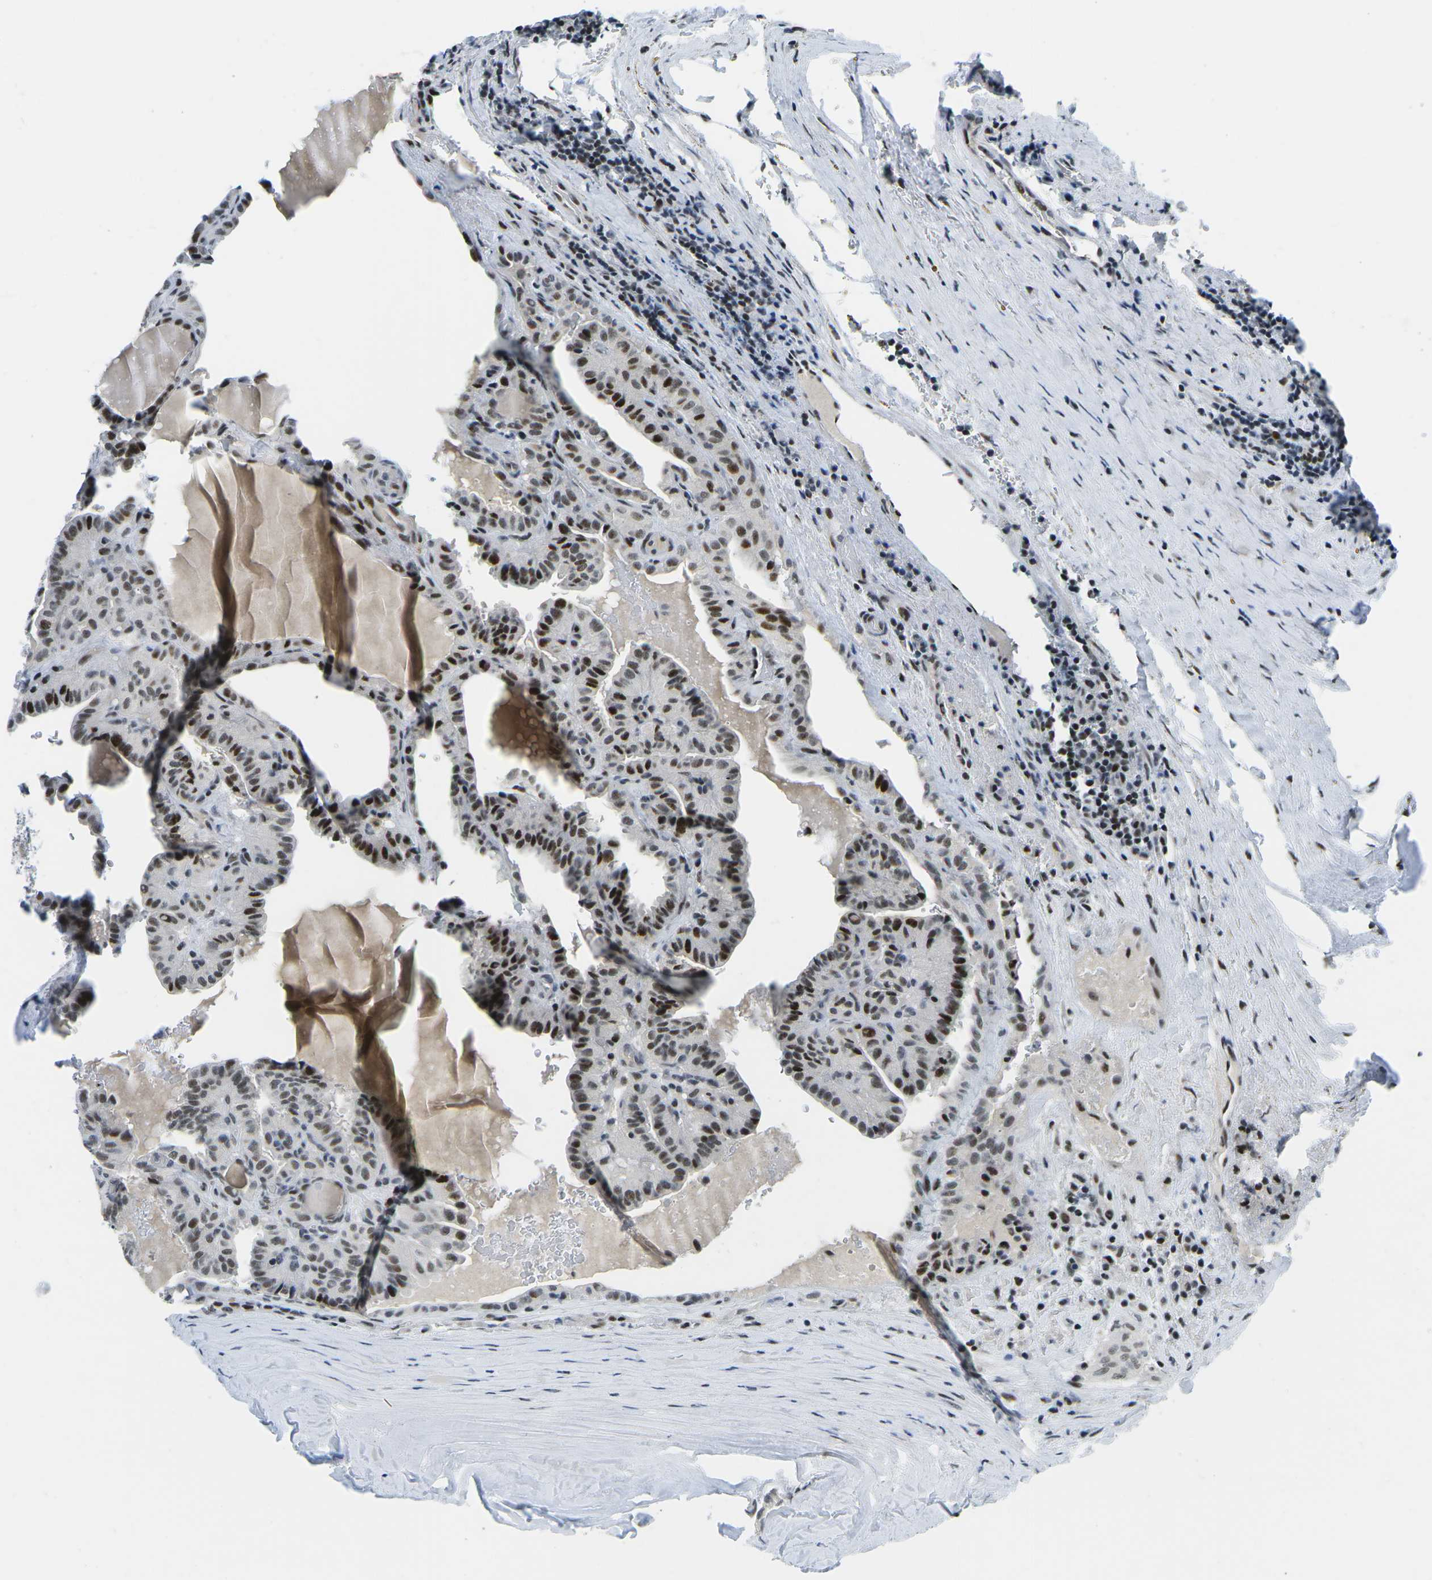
{"staining": {"intensity": "strong", "quantity": "25%-75%", "location": "nuclear"}, "tissue": "thyroid cancer", "cell_type": "Tumor cells", "image_type": "cancer", "snomed": [{"axis": "morphology", "description": "Papillary adenocarcinoma, NOS"}, {"axis": "topography", "description": "Thyroid gland"}], "caption": "Immunohistochemical staining of human thyroid cancer (papillary adenocarcinoma) demonstrates high levels of strong nuclear expression in about 25%-75% of tumor cells.", "gene": "PRPF8", "patient": {"sex": "male", "age": 77}}